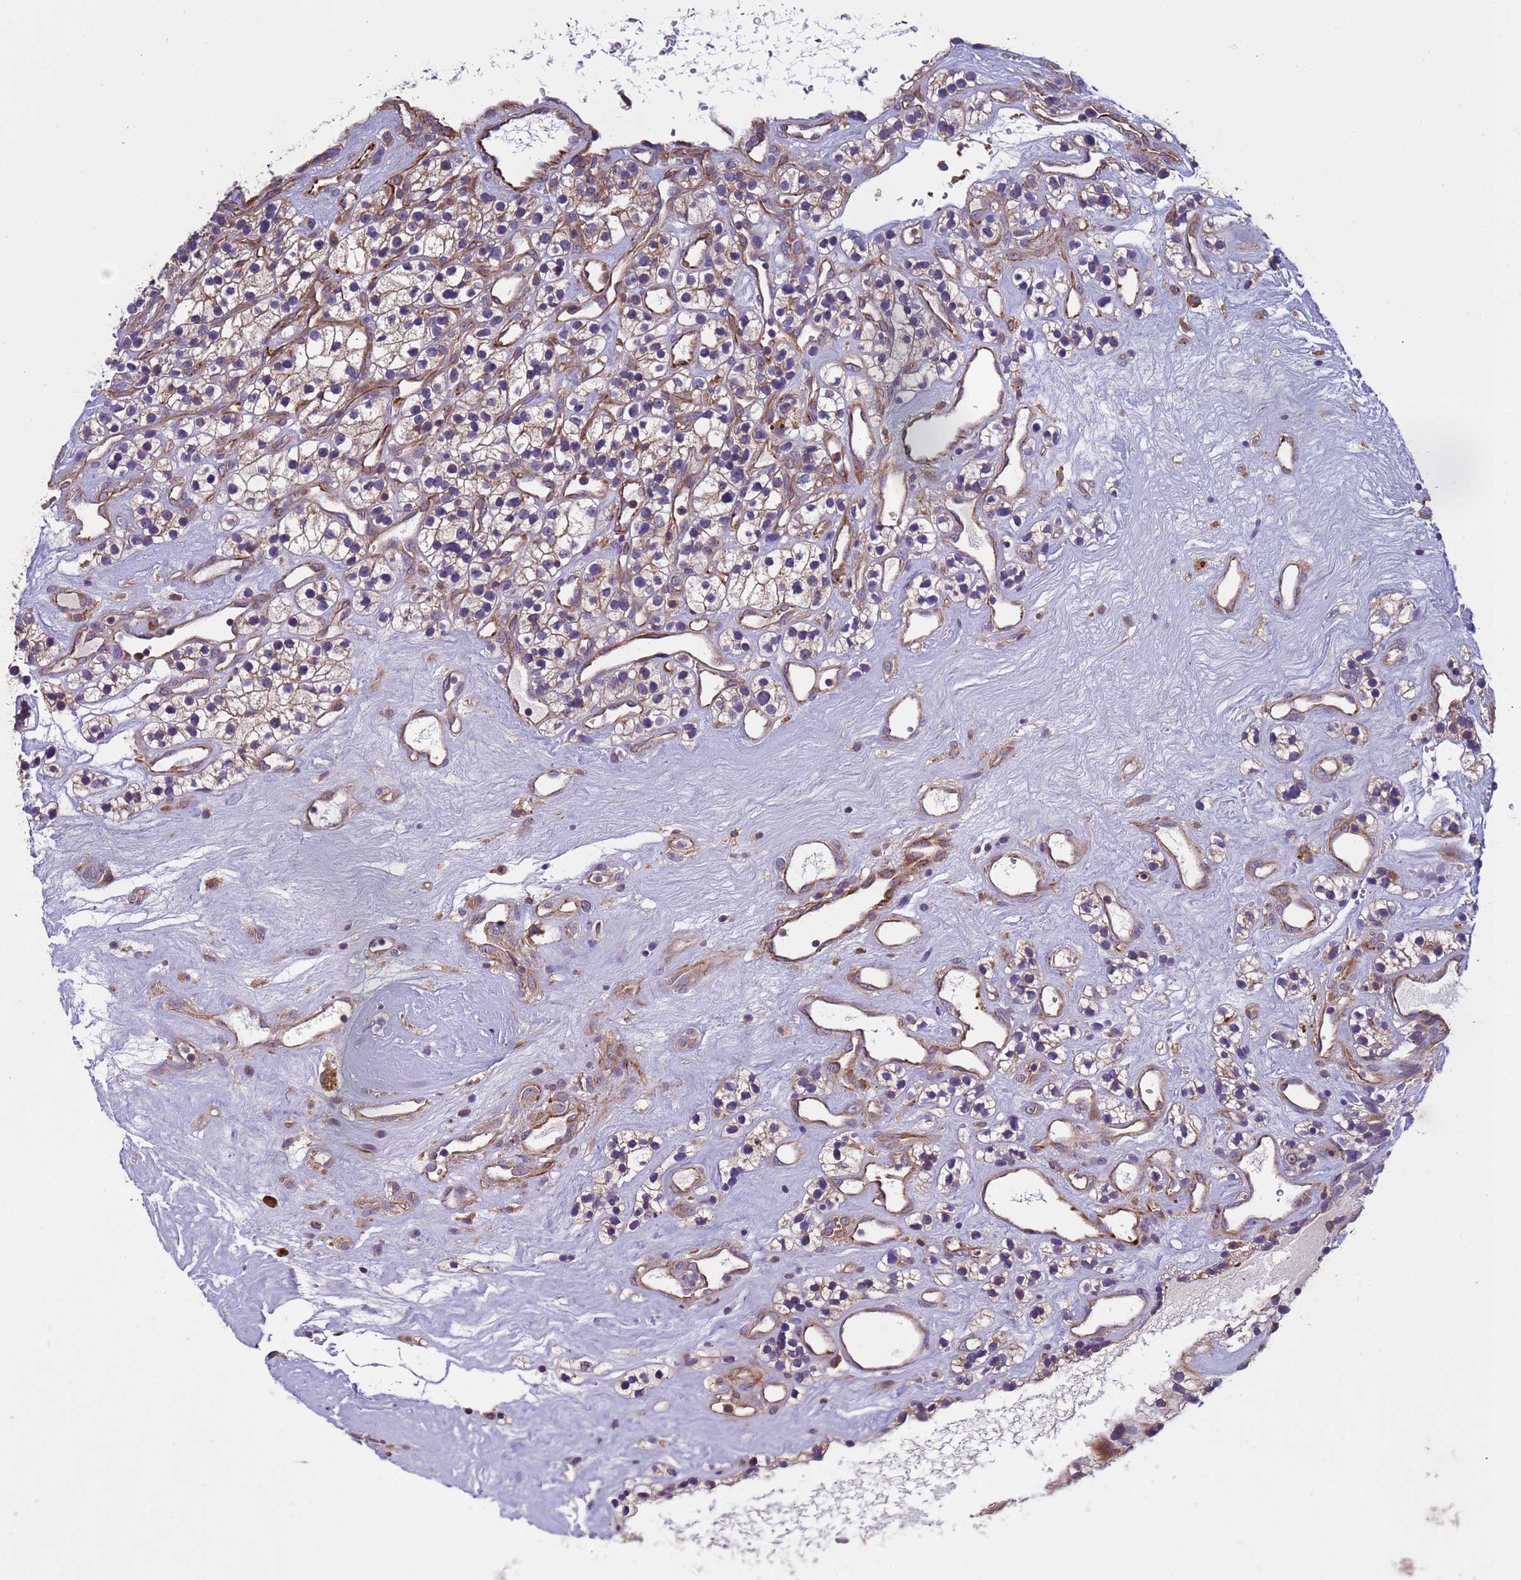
{"staining": {"intensity": "weak", "quantity": ">75%", "location": "cytoplasmic/membranous"}, "tissue": "renal cancer", "cell_type": "Tumor cells", "image_type": "cancer", "snomed": [{"axis": "morphology", "description": "Adenocarcinoma, NOS"}, {"axis": "topography", "description": "Kidney"}], "caption": "About >75% of tumor cells in renal cancer (adenocarcinoma) demonstrate weak cytoplasmic/membranous protein staining as visualized by brown immunohistochemical staining.", "gene": "RAB10", "patient": {"sex": "female", "age": 57}}